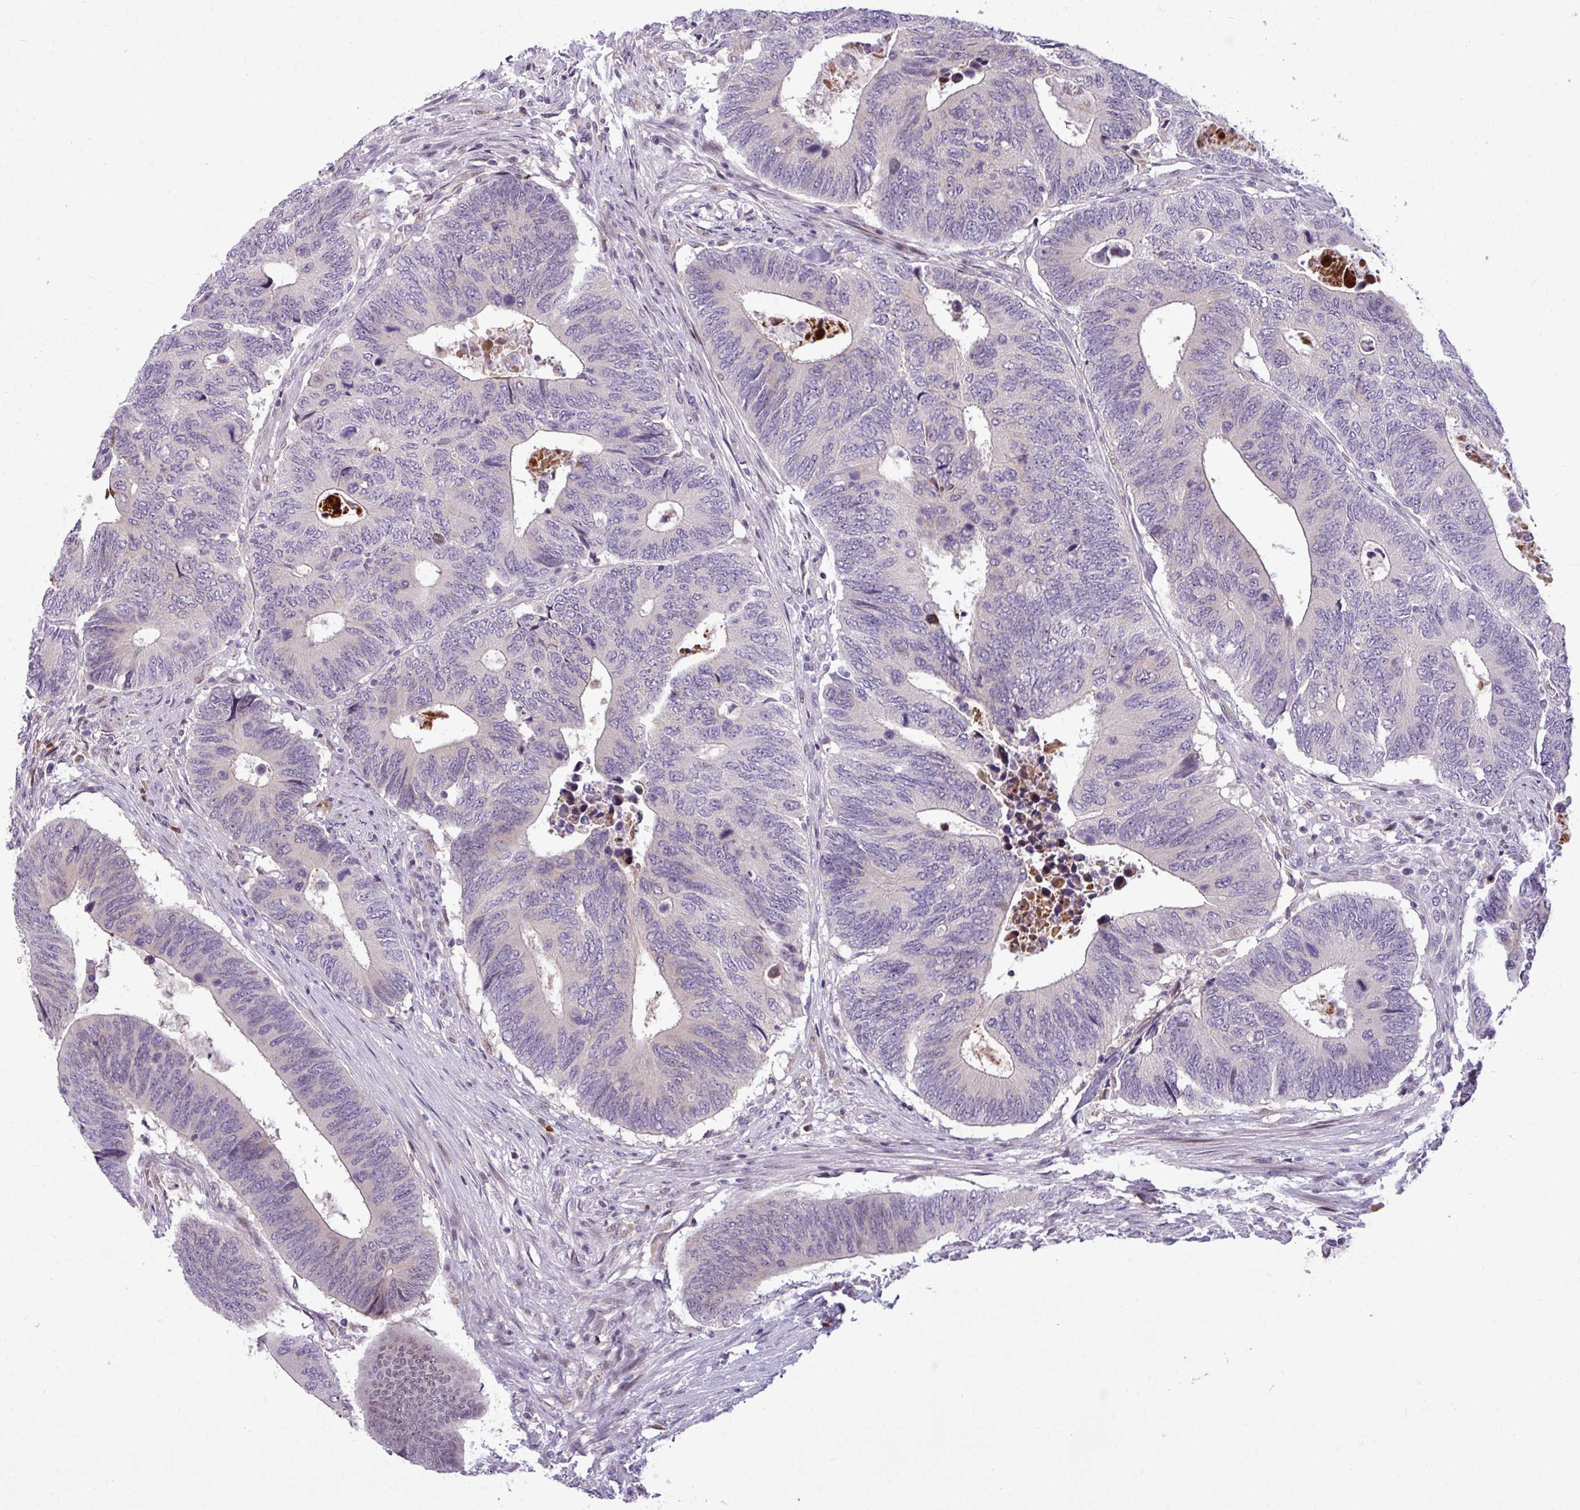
{"staining": {"intensity": "negative", "quantity": "none", "location": "none"}, "tissue": "colorectal cancer", "cell_type": "Tumor cells", "image_type": "cancer", "snomed": [{"axis": "morphology", "description": "Adenocarcinoma, NOS"}, {"axis": "topography", "description": "Colon"}], "caption": "Tumor cells are negative for protein expression in human colorectal cancer (adenocarcinoma).", "gene": "SLC66A2", "patient": {"sex": "male", "age": 87}}